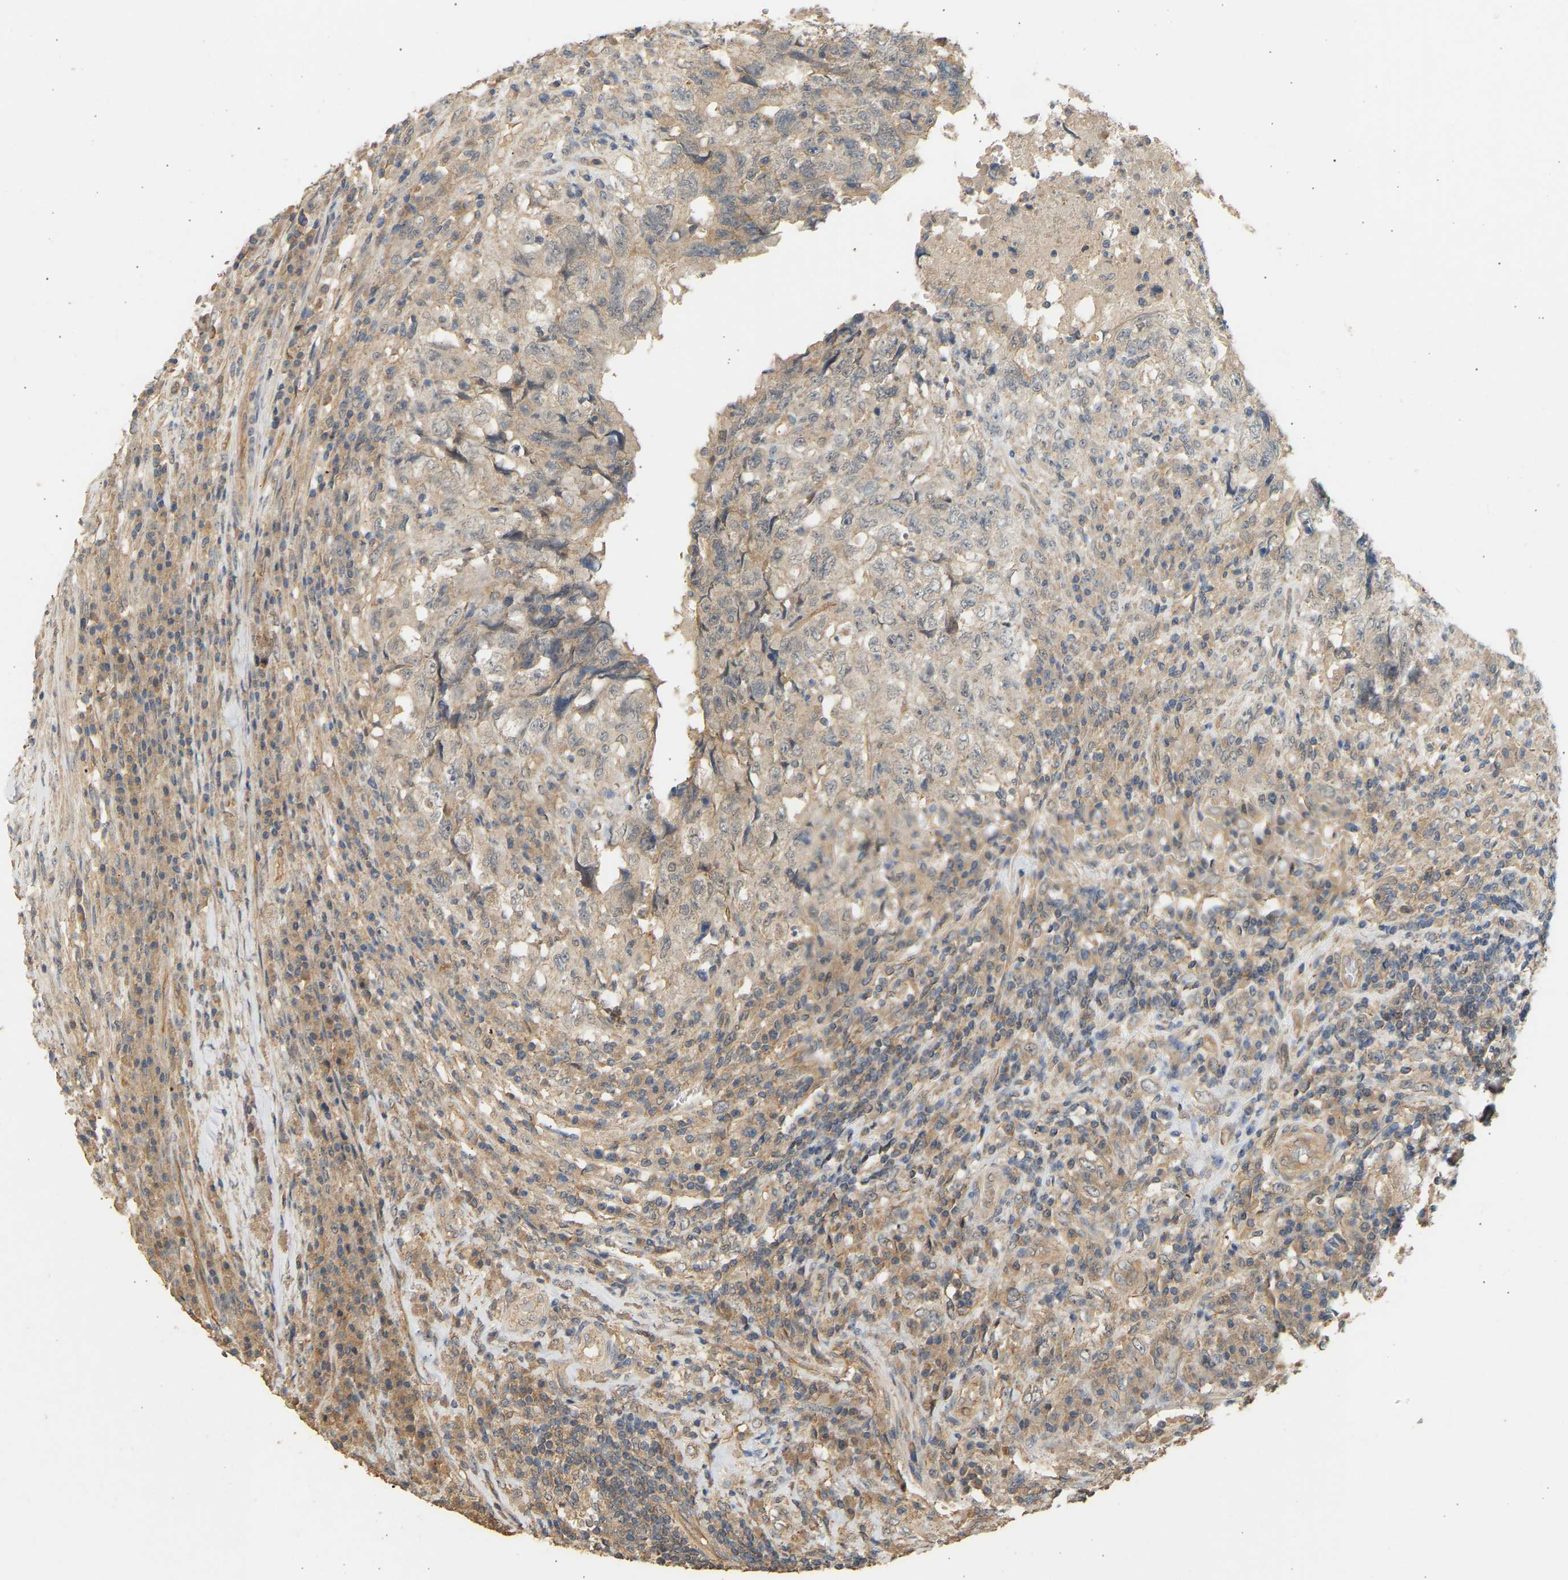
{"staining": {"intensity": "weak", "quantity": ">75%", "location": "cytoplasmic/membranous"}, "tissue": "testis cancer", "cell_type": "Tumor cells", "image_type": "cancer", "snomed": [{"axis": "morphology", "description": "Necrosis, NOS"}, {"axis": "morphology", "description": "Carcinoma, Embryonal, NOS"}, {"axis": "topography", "description": "Testis"}], "caption": "The histopathology image displays staining of embryonal carcinoma (testis), revealing weak cytoplasmic/membranous protein staining (brown color) within tumor cells. The staining is performed using DAB brown chromogen to label protein expression. The nuclei are counter-stained blue using hematoxylin.", "gene": "RGL1", "patient": {"sex": "male", "age": 19}}